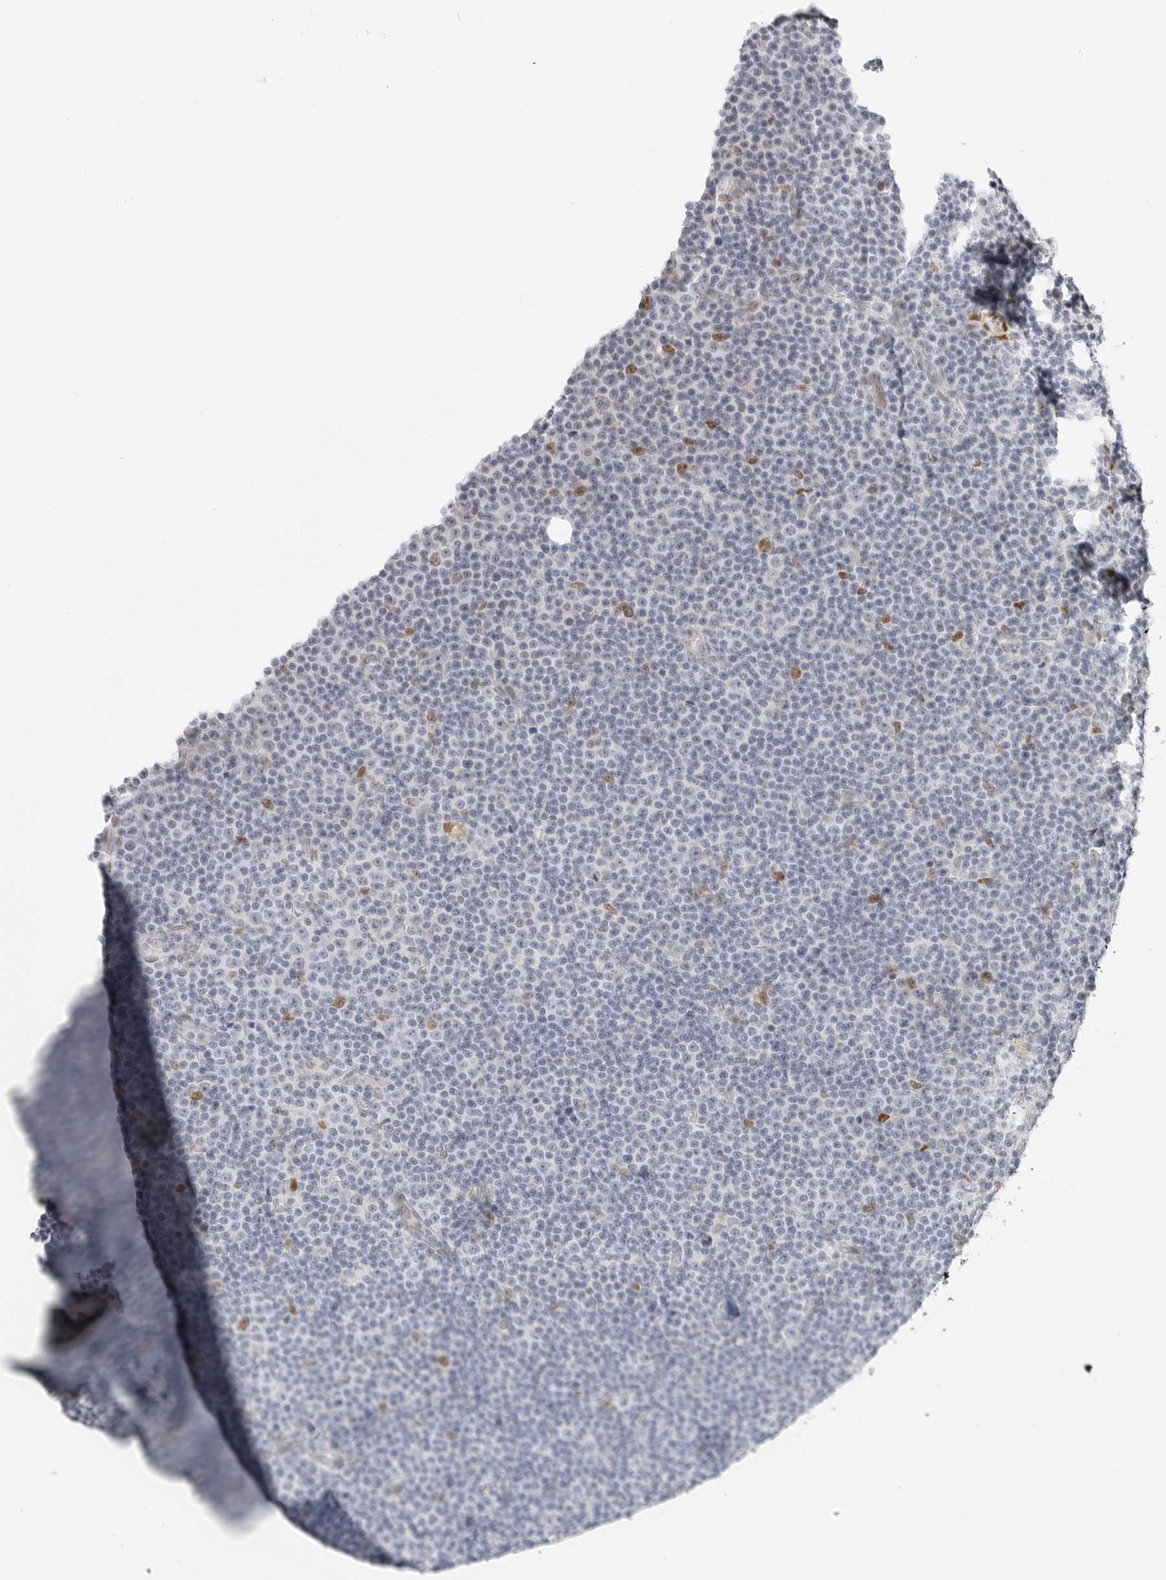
{"staining": {"intensity": "negative", "quantity": "none", "location": "none"}, "tissue": "lymphoma", "cell_type": "Tumor cells", "image_type": "cancer", "snomed": [{"axis": "morphology", "description": "Malignant lymphoma, non-Hodgkin's type, Low grade"}, {"axis": "topography", "description": "Lymph node"}], "caption": "IHC of lymphoma reveals no positivity in tumor cells.", "gene": "SPIDR", "patient": {"sex": "female", "age": 67}}